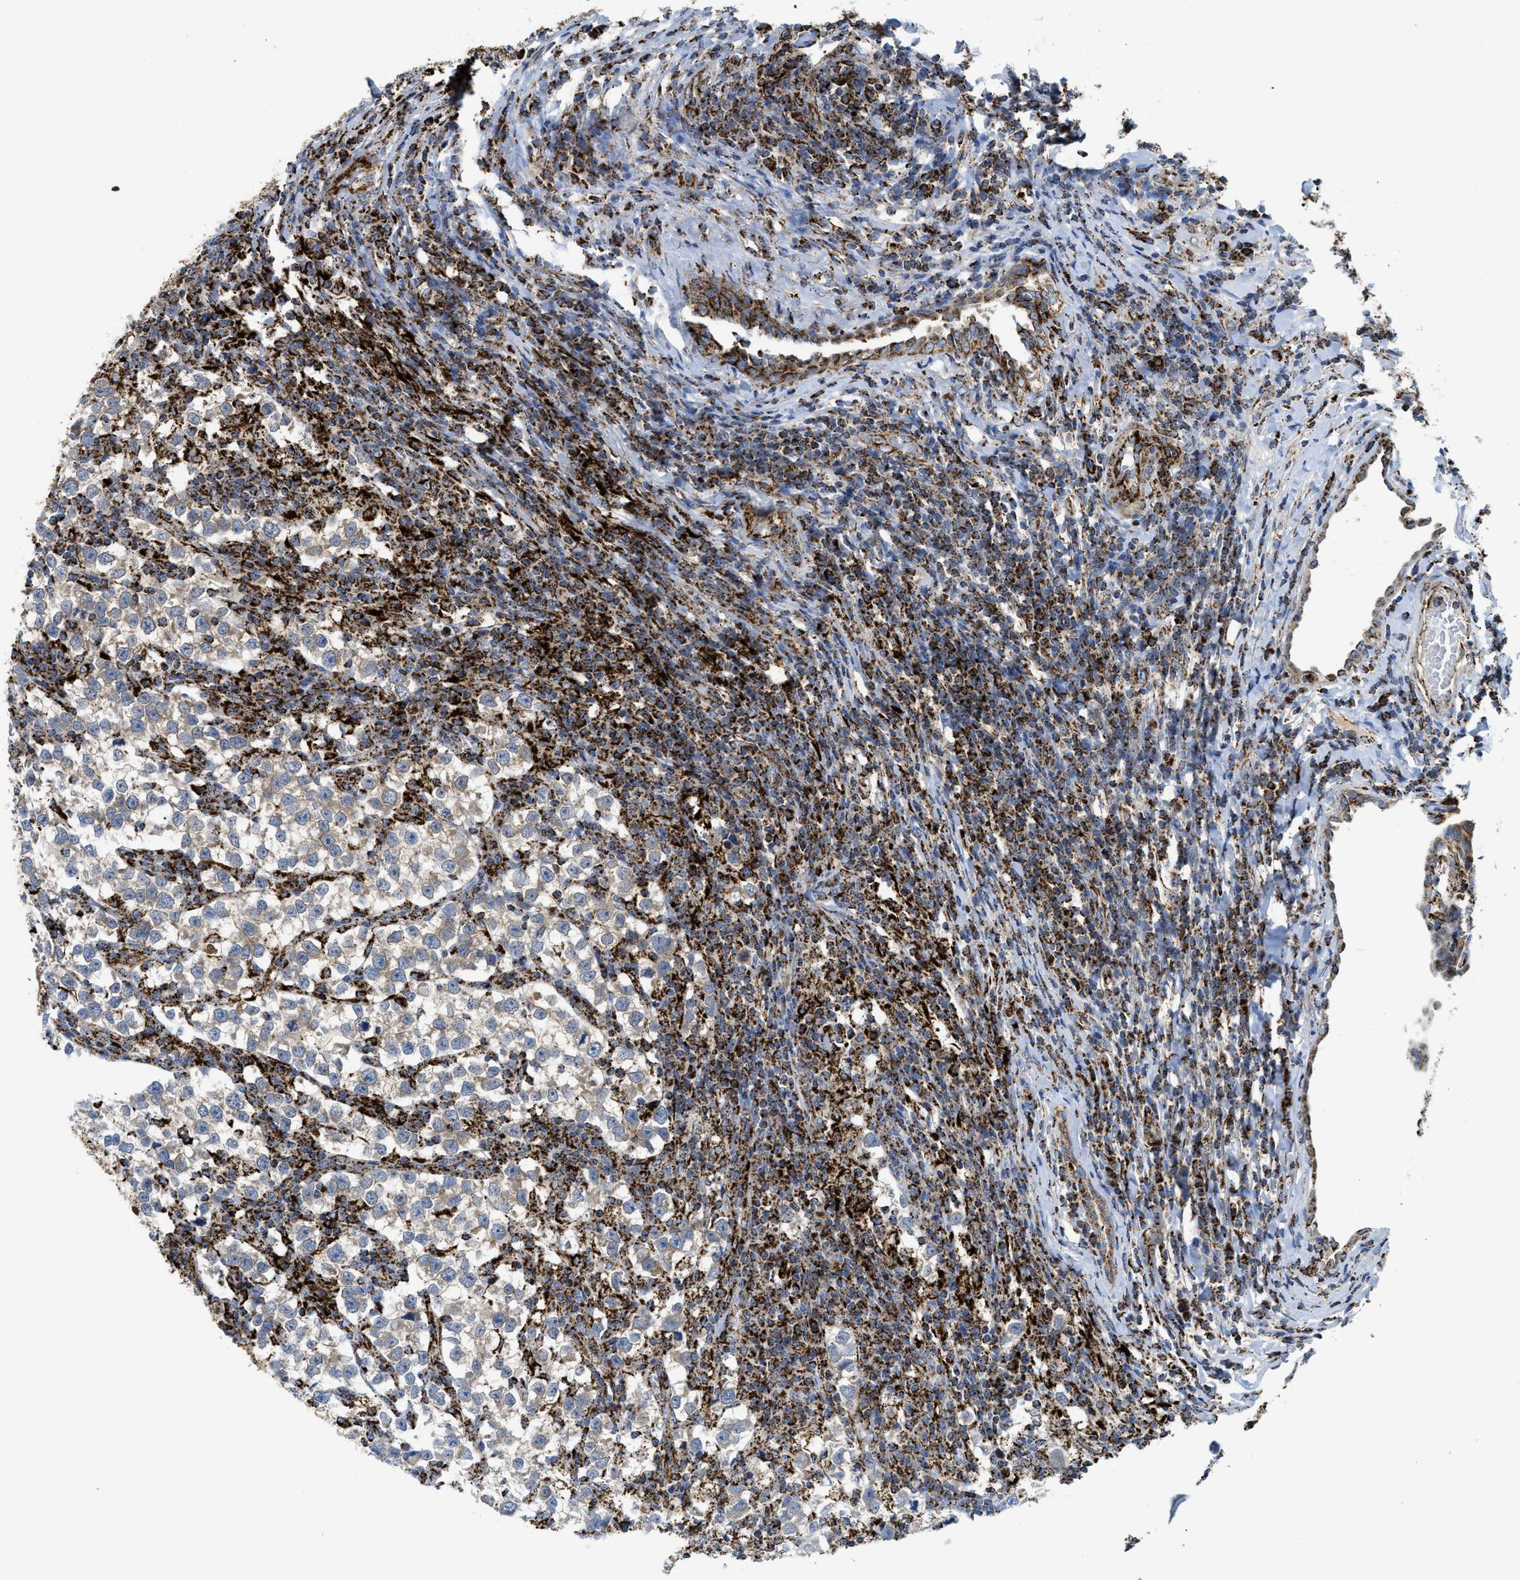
{"staining": {"intensity": "negative", "quantity": "none", "location": "none"}, "tissue": "testis cancer", "cell_type": "Tumor cells", "image_type": "cancer", "snomed": [{"axis": "morphology", "description": "Normal tissue, NOS"}, {"axis": "morphology", "description": "Seminoma, NOS"}, {"axis": "topography", "description": "Testis"}], "caption": "Testis cancer was stained to show a protein in brown. There is no significant positivity in tumor cells.", "gene": "SQOR", "patient": {"sex": "male", "age": 43}}